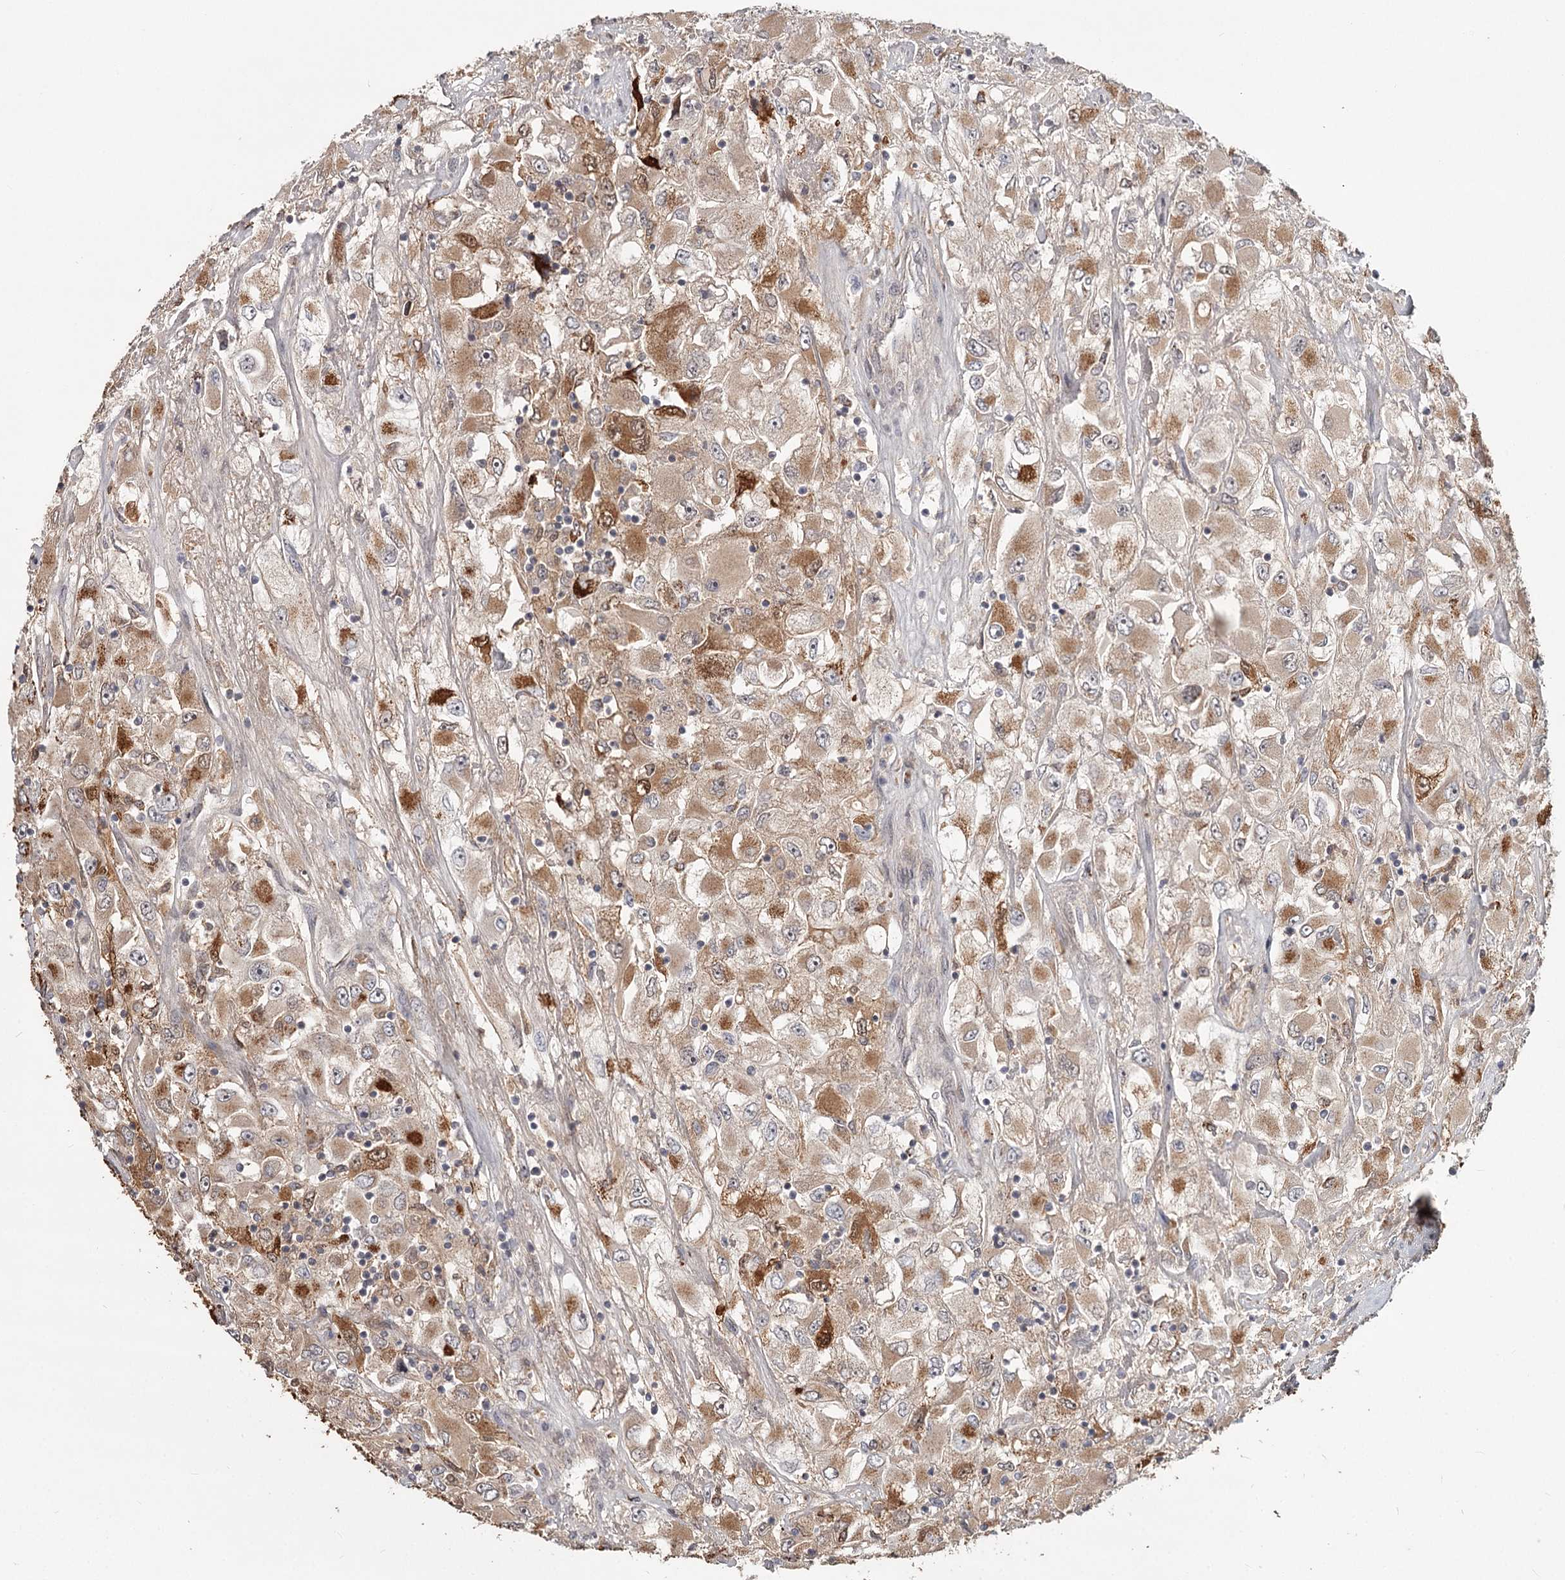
{"staining": {"intensity": "moderate", "quantity": ">75%", "location": "cytoplasmic/membranous"}, "tissue": "renal cancer", "cell_type": "Tumor cells", "image_type": "cancer", "snomed": [{"axis": "morphology", "description": "Adenocarcinoma, NOS"}, {"axis": "topography", "description": "Kidney"}], "caption": "High-power microscopy captured an IHC histopathology image of adenocarcinoma (renal), revealing moderate cytoplasmic/membranous expression in about >75% of tumor cells.", "gene": "CDC123", "patient": {"sex": "female", "age": 52}}